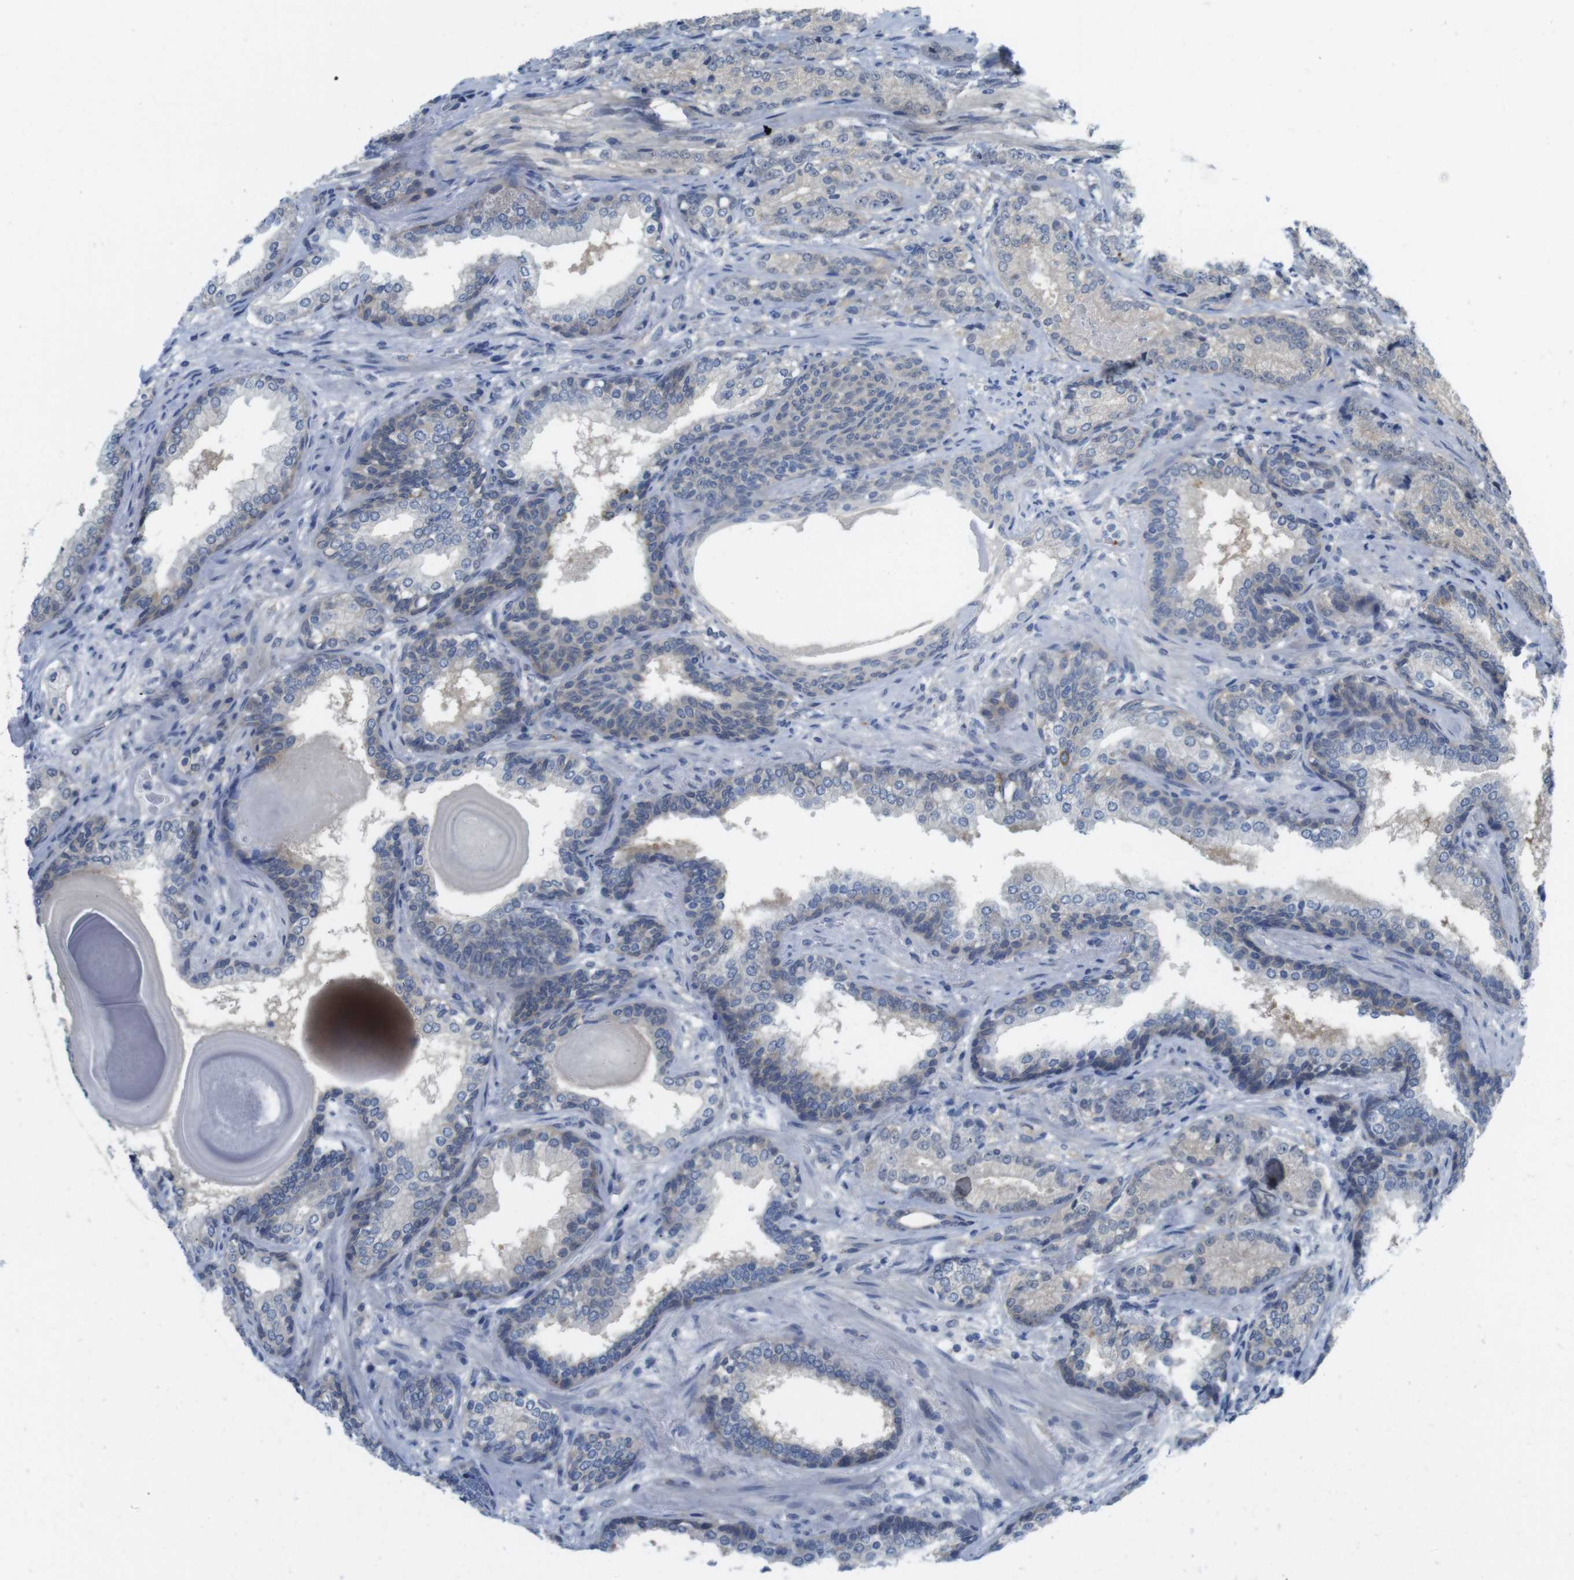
{"staining": {"intensity": "negative", "quantity": "none", "location": "none"}, "tissue": "prostate cancer", "cell_type": "Tumor cells", "image_type": "cancer", "snomed": [{"axis": "morphology", "description": "Adenocarcinoma, High grade"}, {"axis": "topography", "description": "Prostate"}], "caption": "Immunohistochemistry photomicrograph of prostate cancer (high-grade adenocarcinoma) stained for a protein (brown), which reveals no expression in tumor cells.", "gene": "CASP2", "patient": {"sex": "male", "age": 61}}